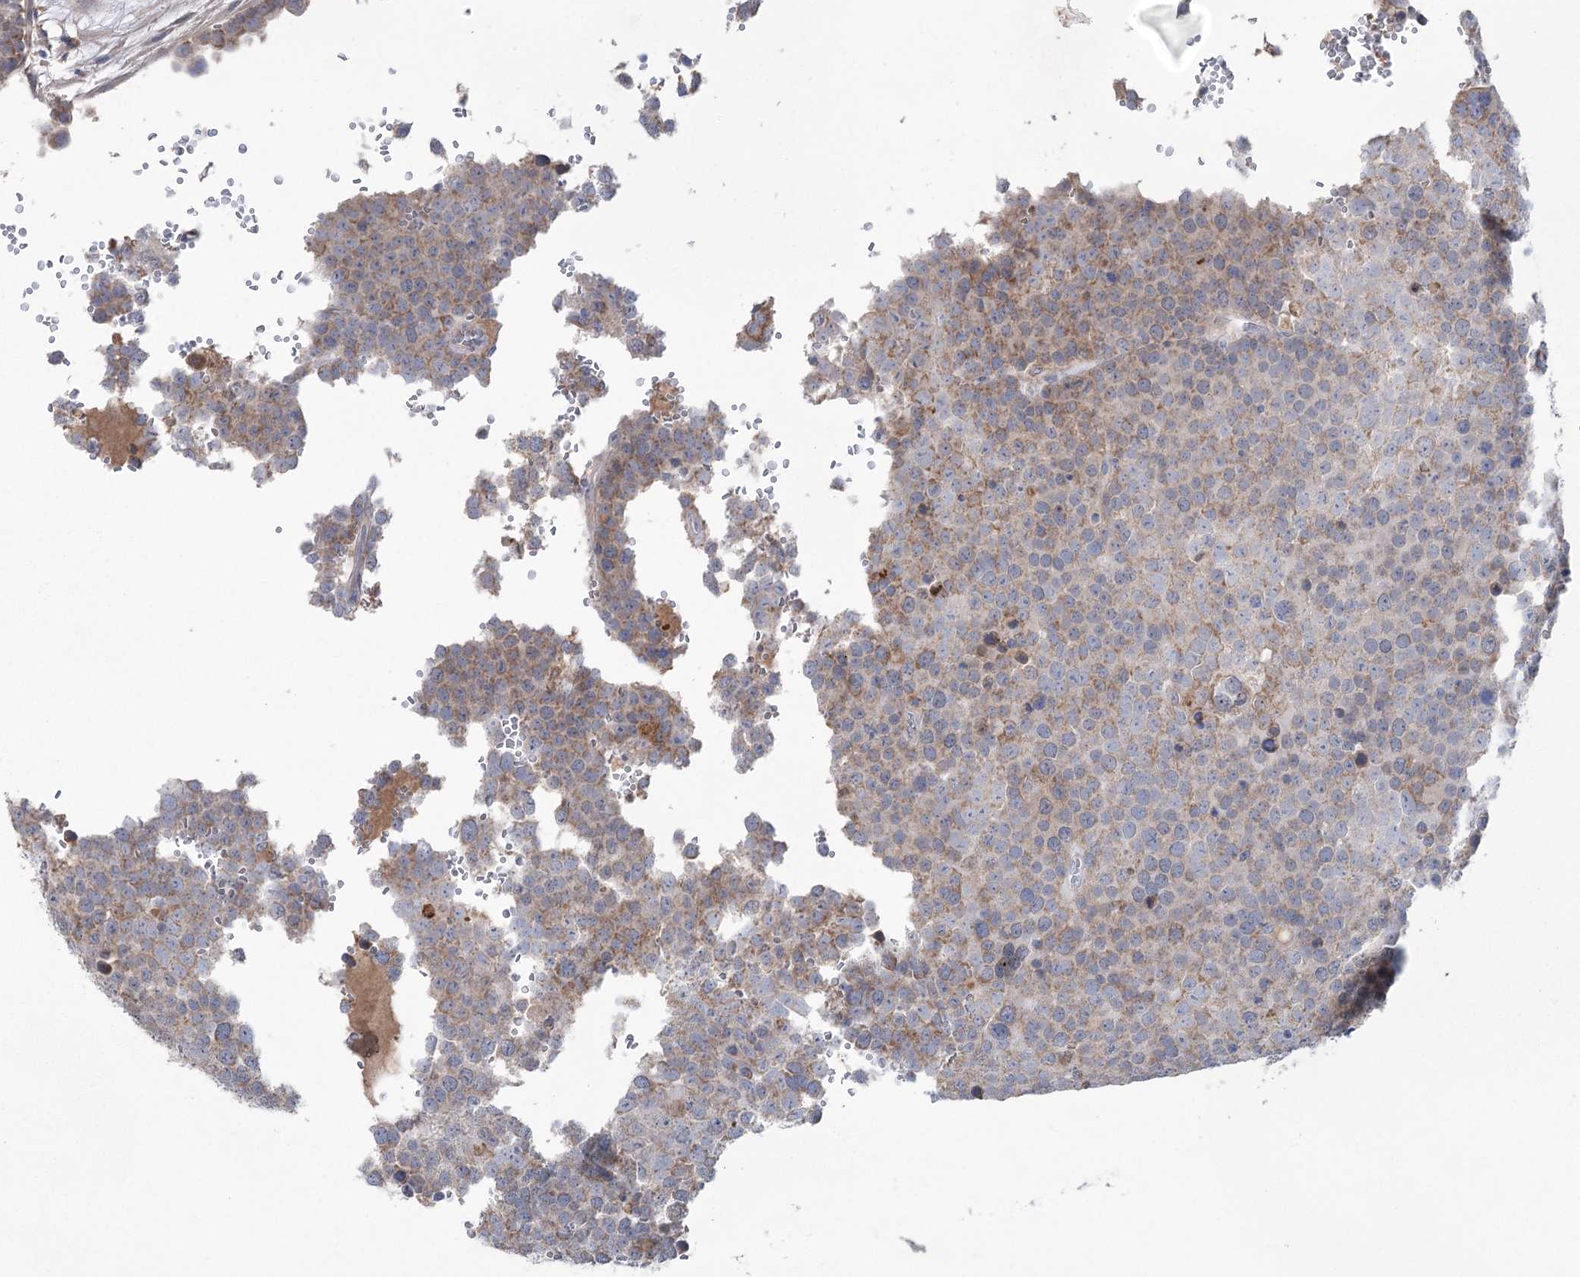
{"staining": {"intensity": "weak", "quantity": "25%-75%", "location": "cytoplasmic/membranous"}, "tissue": "testis cancer", "cell_type": "Tumor cells", "image_type": "cancer", "snomed": [{"axis": "morphology", "description": "Seminoma, NOS"}, {"axis": "topography", "description": "Testis"}], "caption": "Tumor cells show low levels of weak cytoplasmic/membranous positivity in approximately 25%-75% of cells in human seminoma (testis).", "gene": "MTCH2", "patient": {"sex": "male", "age": 71}}